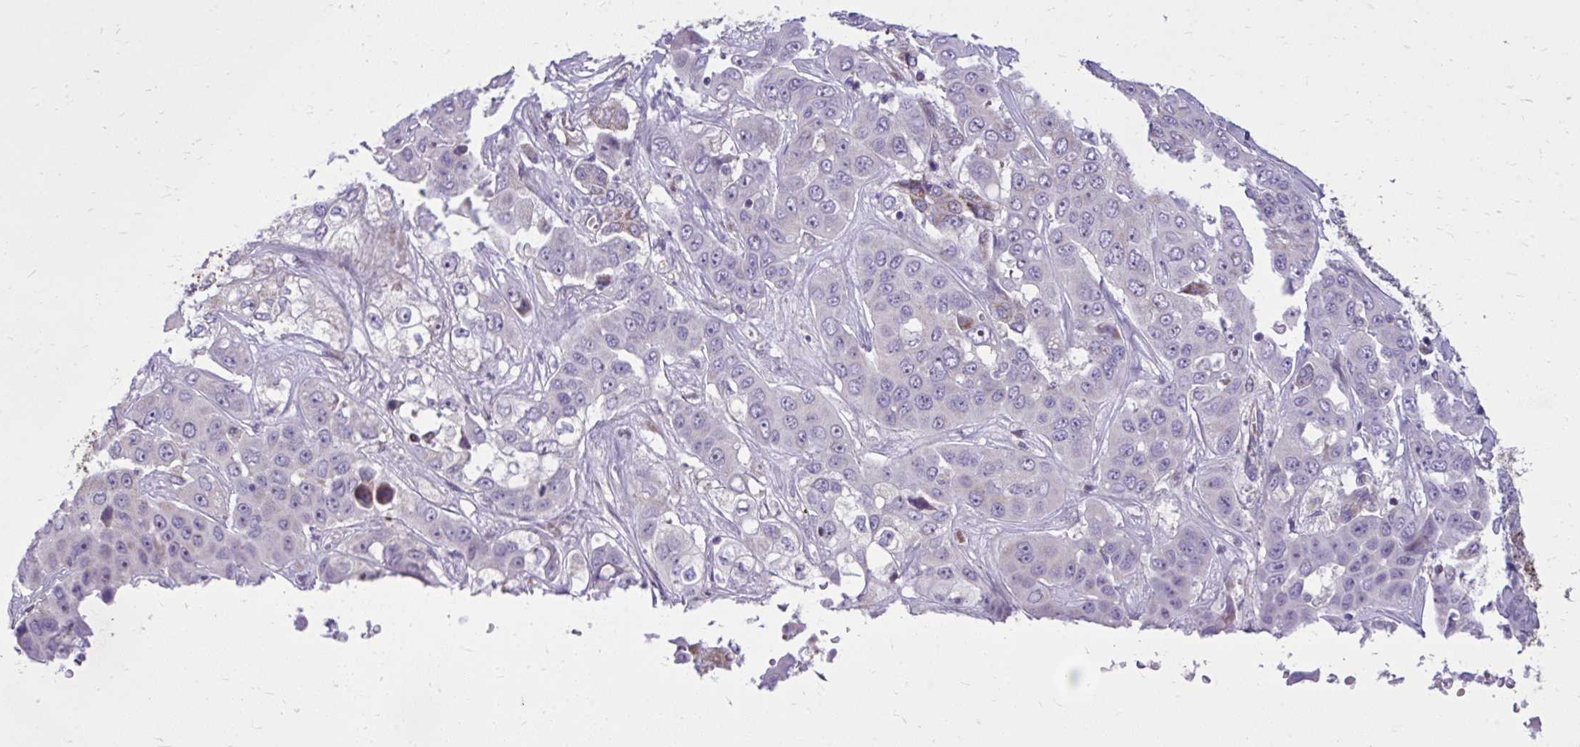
{"staining": {"intensity": "negative", "quantity": "none", "location": "none"}, "tissue": "liver cancer", "cell_type": "Tumor cells", "image_type": "cancer", "snomed": [{"axis": "morphology", "description": "Cholangiocarcinoma"}, {"axis": "topography", "description": "Liver"}], "caption": "DAB immunohistochemical staining of human liver cancer demonstrates no significant staining in tumor cells. Nuclei are stained in blue.", "gene": "GPRIN3", "patient": {"sex": "female", "age": 52}}